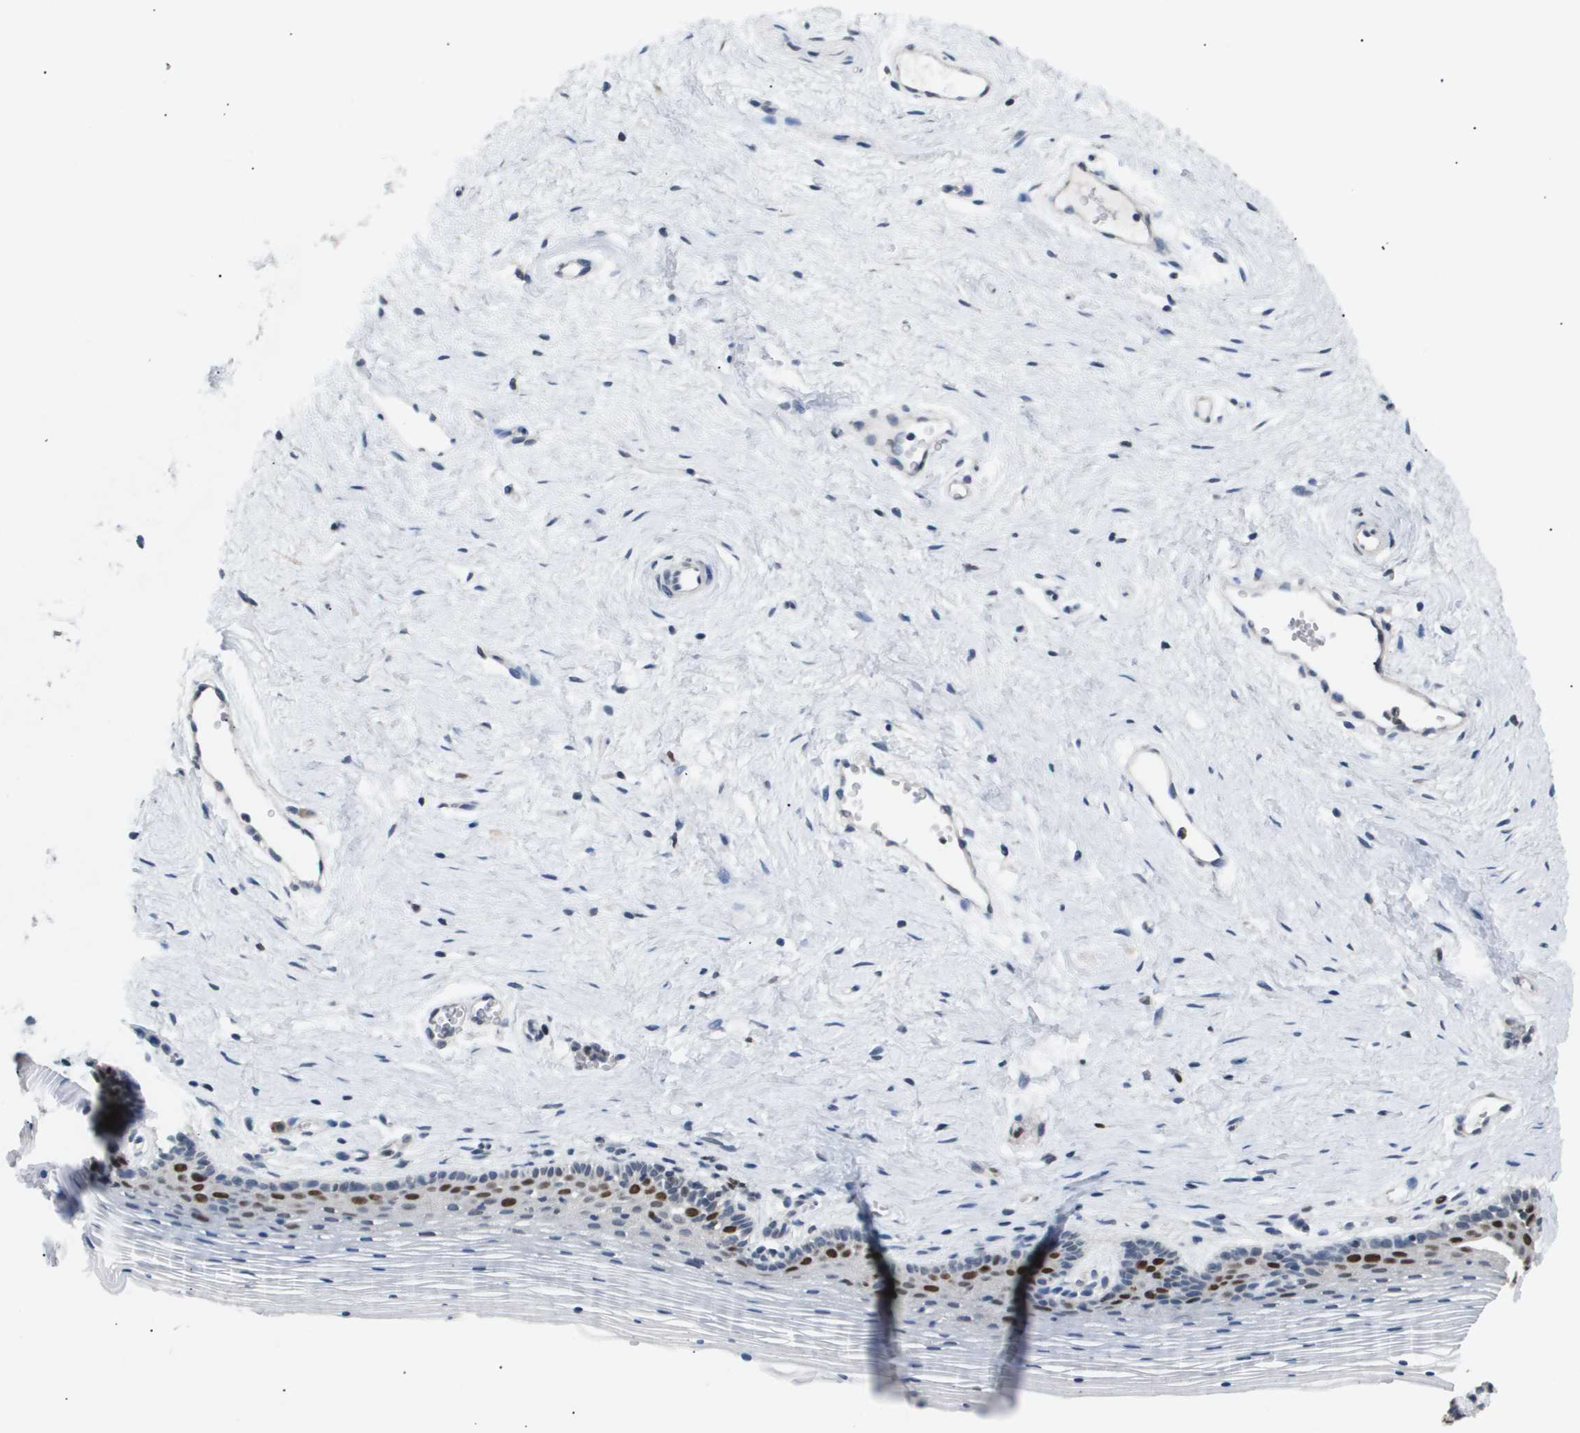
{"staining": {"intensity": "strong", "quantity": "<25%", "location": "nuclear"}, "tissue": "vagina", "cell_type": "Squamous epithelial cells", "image_type": "normal", "snomed": [{"axis": "morphology", "description": "Normal tissue, NOS"}, {"axis": "topography", "description": "Vagina"}], "caption": "High-magnification brightfield microscopy of normal vagina stained with DAB (3,3'-diaminobenzidine) (brown) and counterstained with hematoxylin (blue). squamous epithelial cells exhibit strong nuclear positivity is present in about<25% of cells.", "gene": "ANAPC2", "patient": {"sex": "female", "age": 32}}